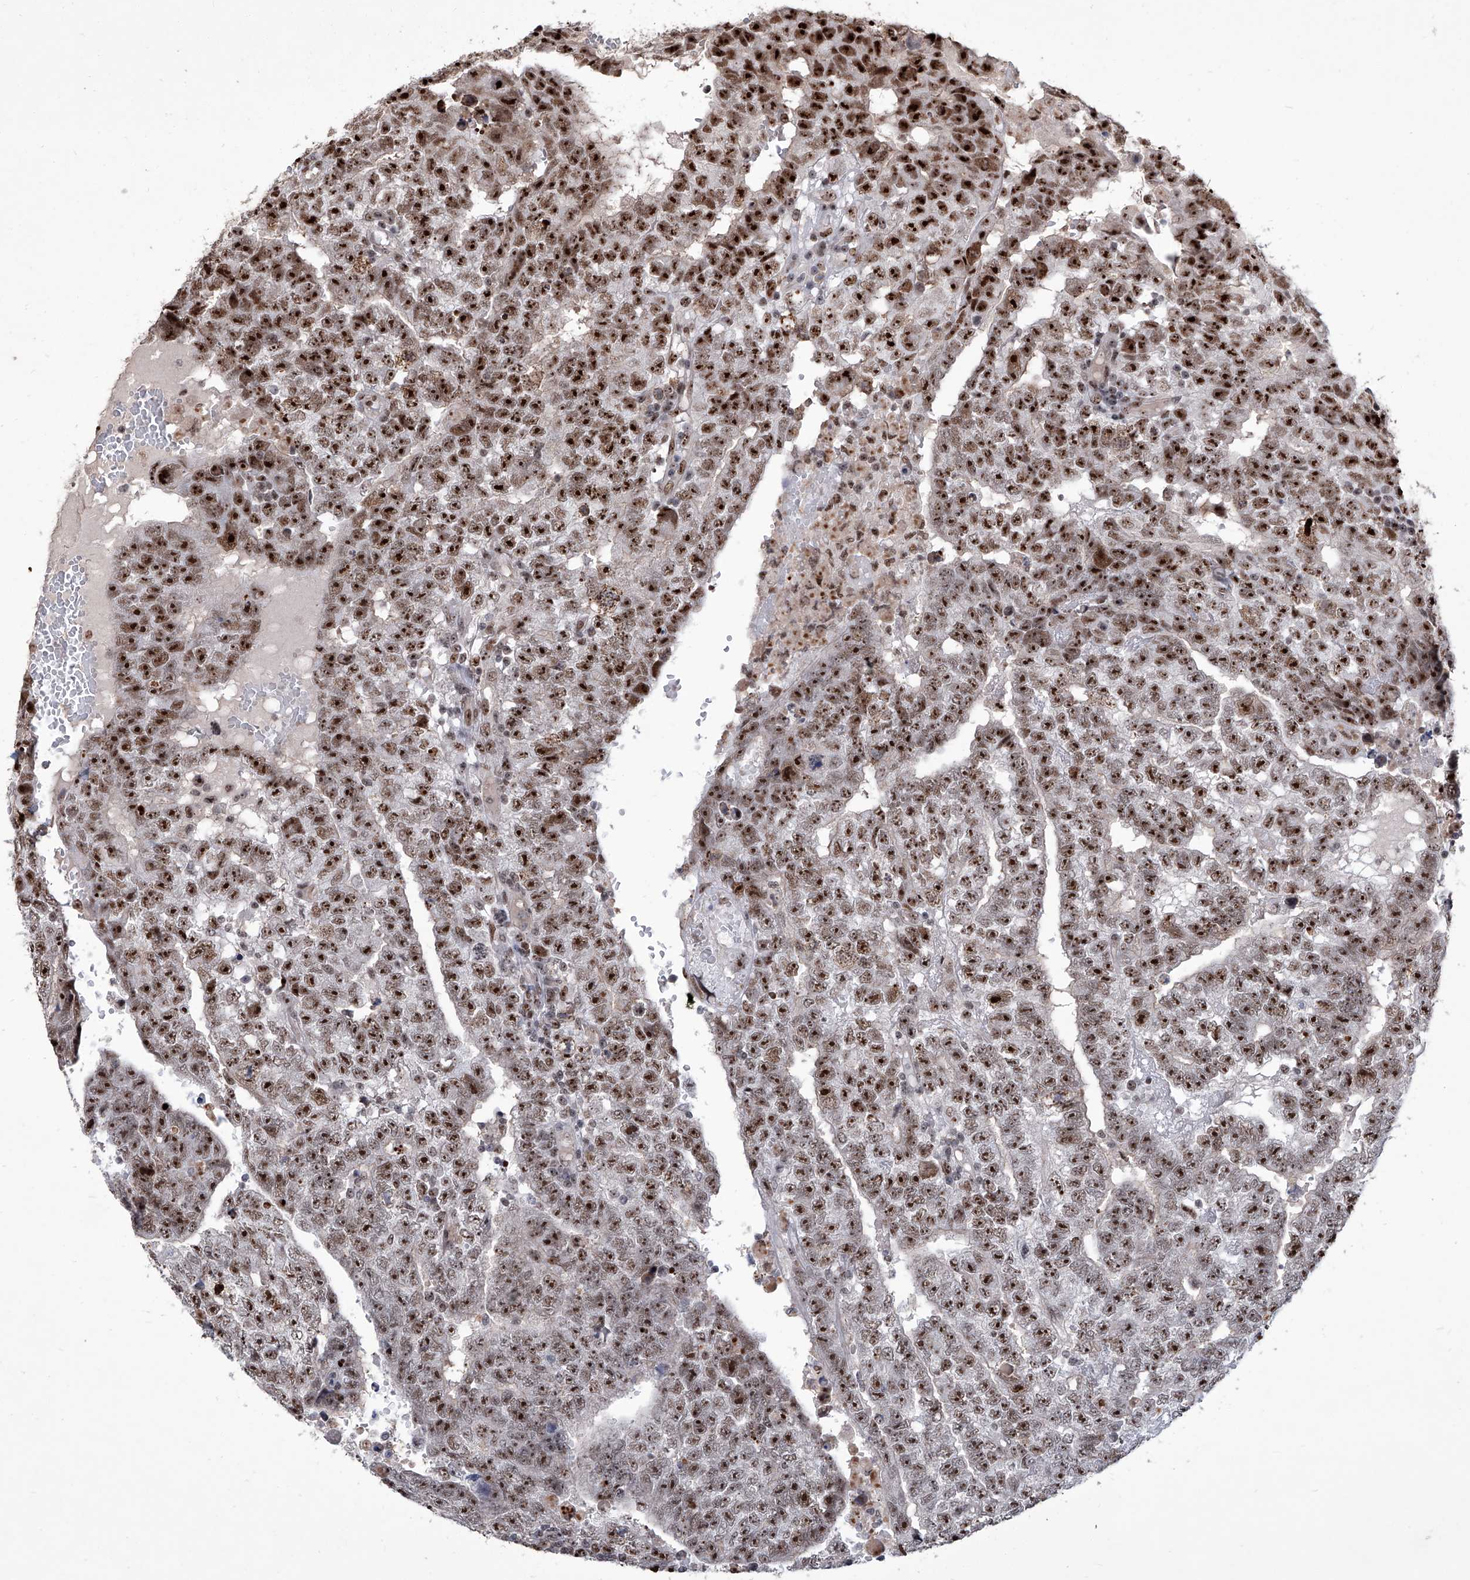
{"staining": {"intensity": "strong", "quantity": ">75%", "location": "nuclear"}, "tissue": "testis cancer", "cell_type": "Tumor cells", "image_type": "cancer", "snomed": [{"axis": "morphology", "description": "Carcinoma, Embryonal, NOS"}, {"axis": "topography", "description": "Testis"}], "caption": "Embryonal carcinoma (testis) was stained to show a protein in brown. There is high levels of strong nuclear staining in approximately >75% of tumor cells.", "gene": "CMTR1", "patient": {"sex": "male", "age": 25}}